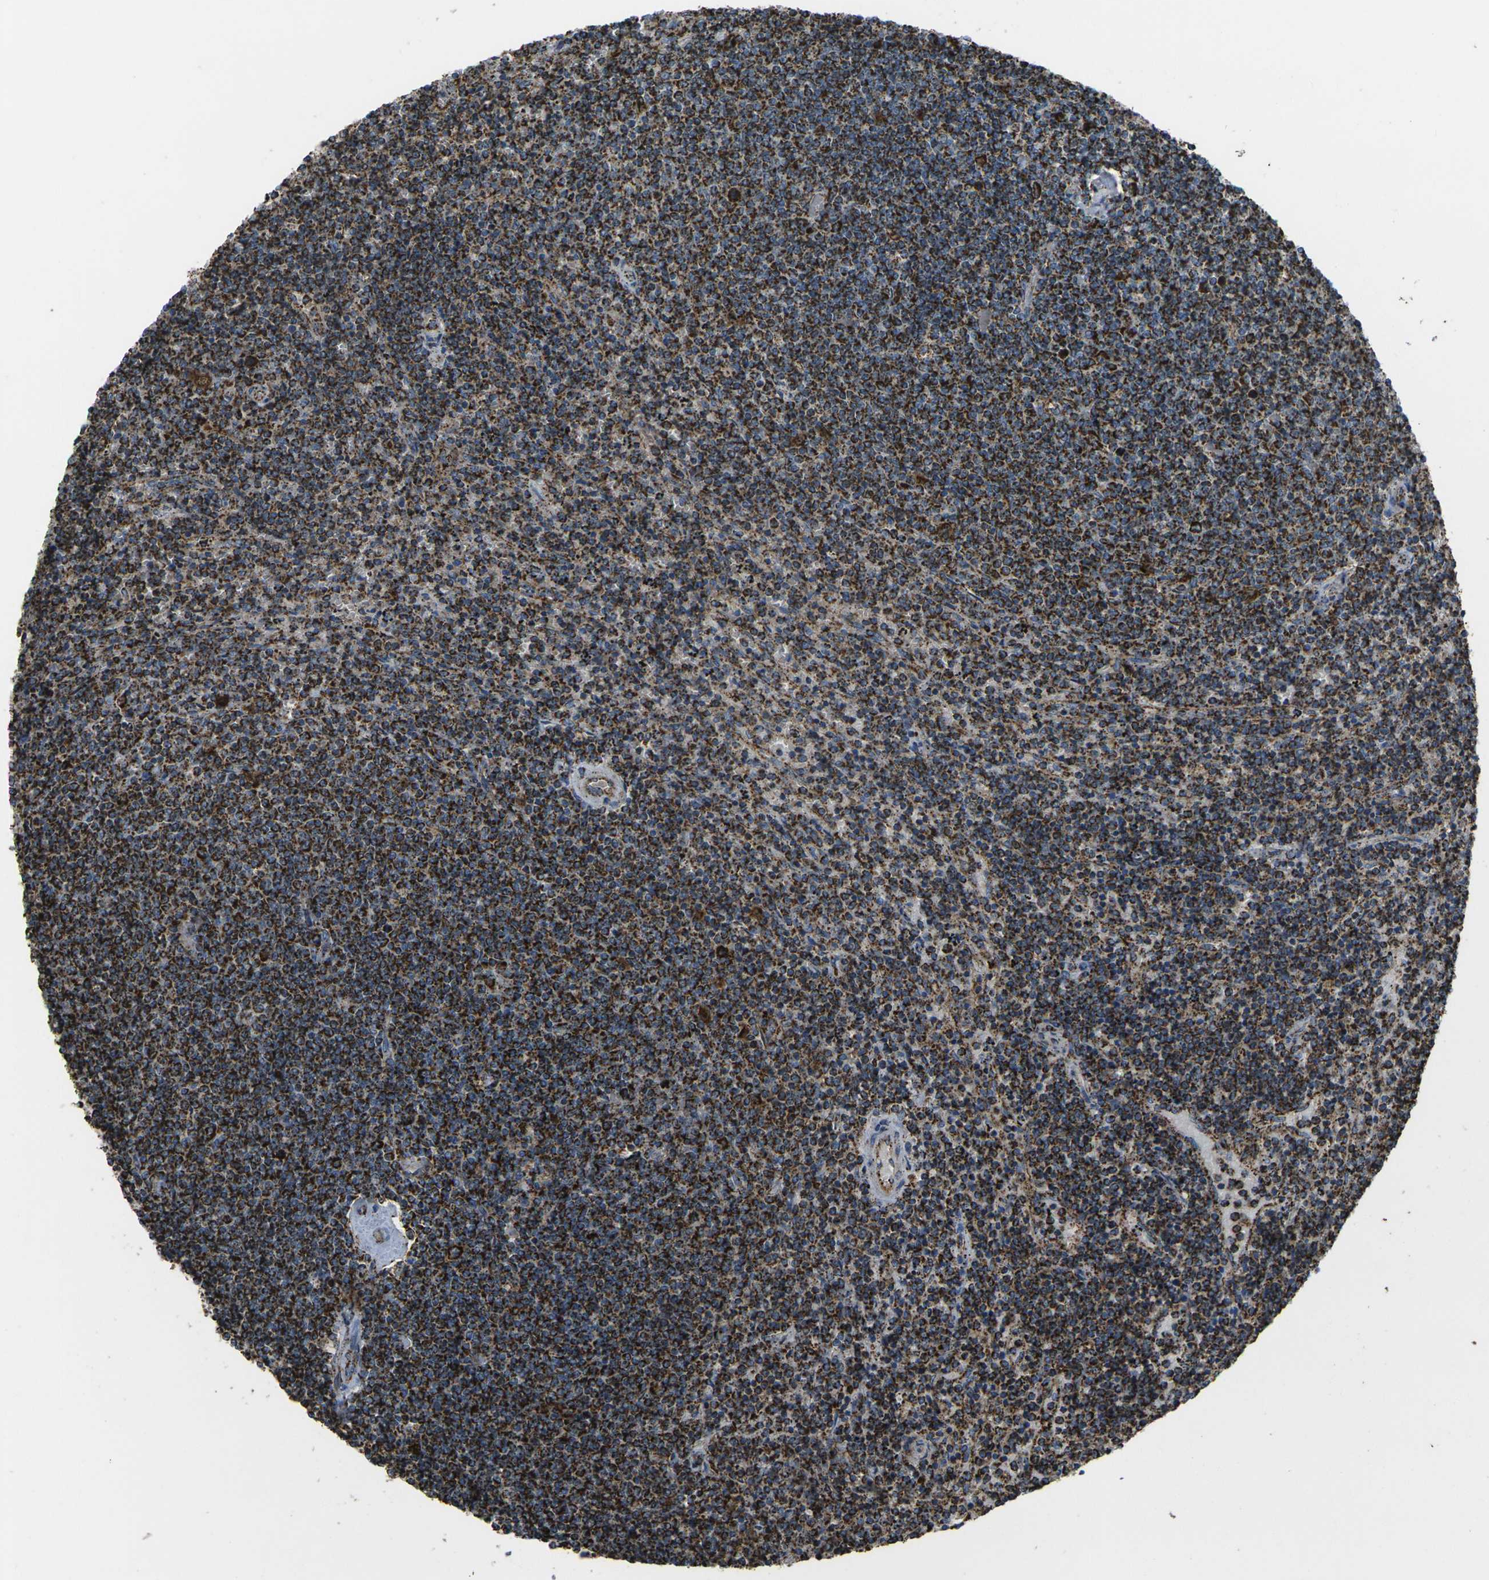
{"staining": {"intensity": "strong", "quantity": ">75%", "location": "cytoplasmic/membranous"}, "tissue": "lymphoma", "cell_type": "Tumor cells", "image_type": "cancer", "snomed": [{"axis": "morphology", "description": "Malignant lymphoma, non-Hodgkin's type, Low grade"}, {"axis": "topography", "description": "Spleen"}], "caption": "A brown stain shows strong cytoplasmic/membranous expression of a protein in human lymphoma tumor cells.", "gene": "KLHL5", "patient": {"sex": "female", "age": 50}}